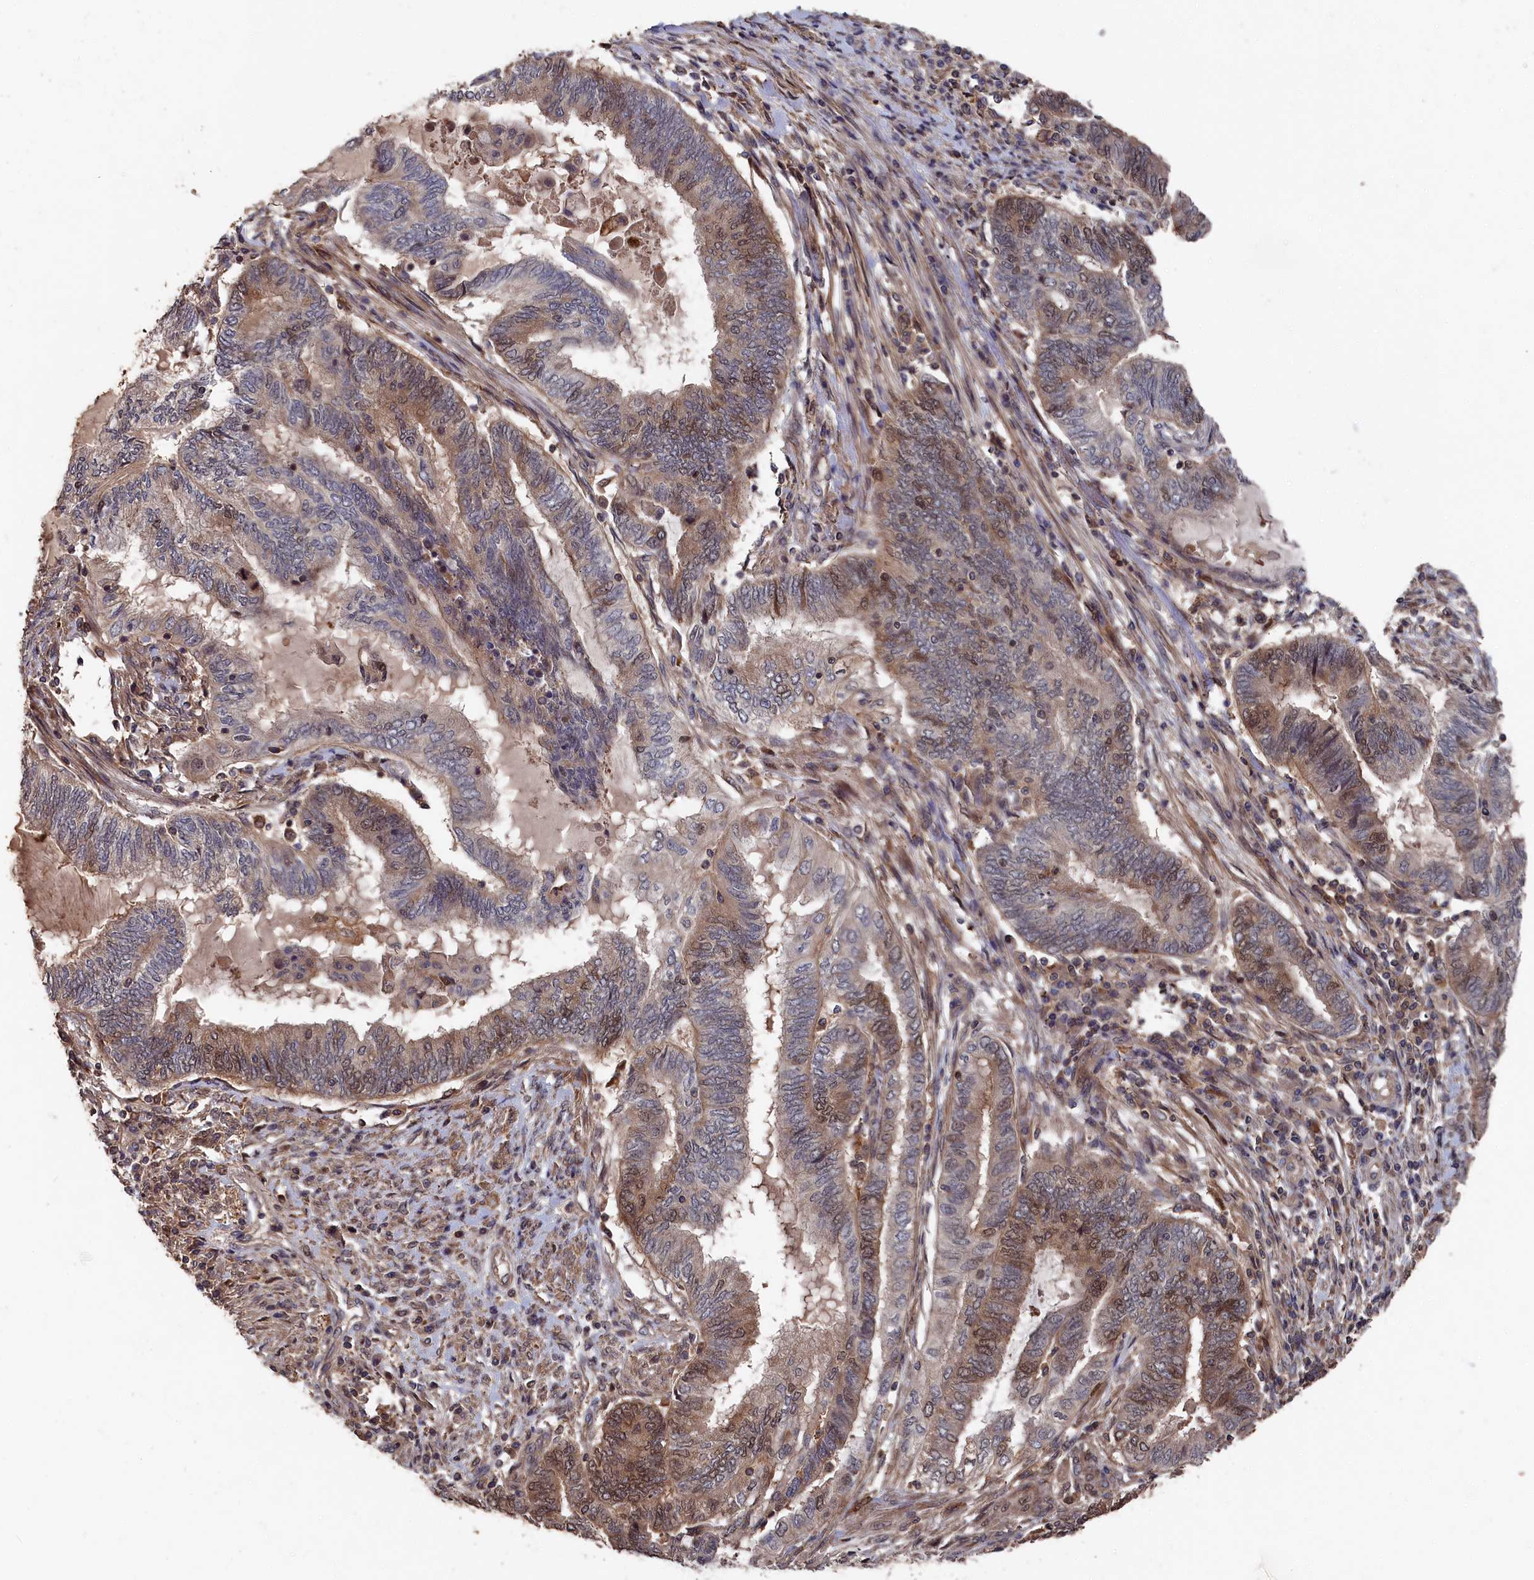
{"staining": {"intensity": "moderate", "quantity": "25%-75%", "location": "cytoplasmic/membranous"}, "tissue": "endometrial cancer", "cell_type": "Tumor cells", "image_type": "cancer", "snomed": [{"axis": "morphology", "description": "Adenocarcinoma, NOS"}, {"axis": "topography", "description": "Uterus"}, {"axis": "topography", "description": "Endometrium"}], "caption": "Approximately 25%-75% of tumor cells in adenocarcinoma (endometrial) show moderate cytoplasmic/membranous protein expression as visualized by brown immunohistochemical staining.", "gene": "RMI2", "patient": {"sex": "female", "age": 70}}